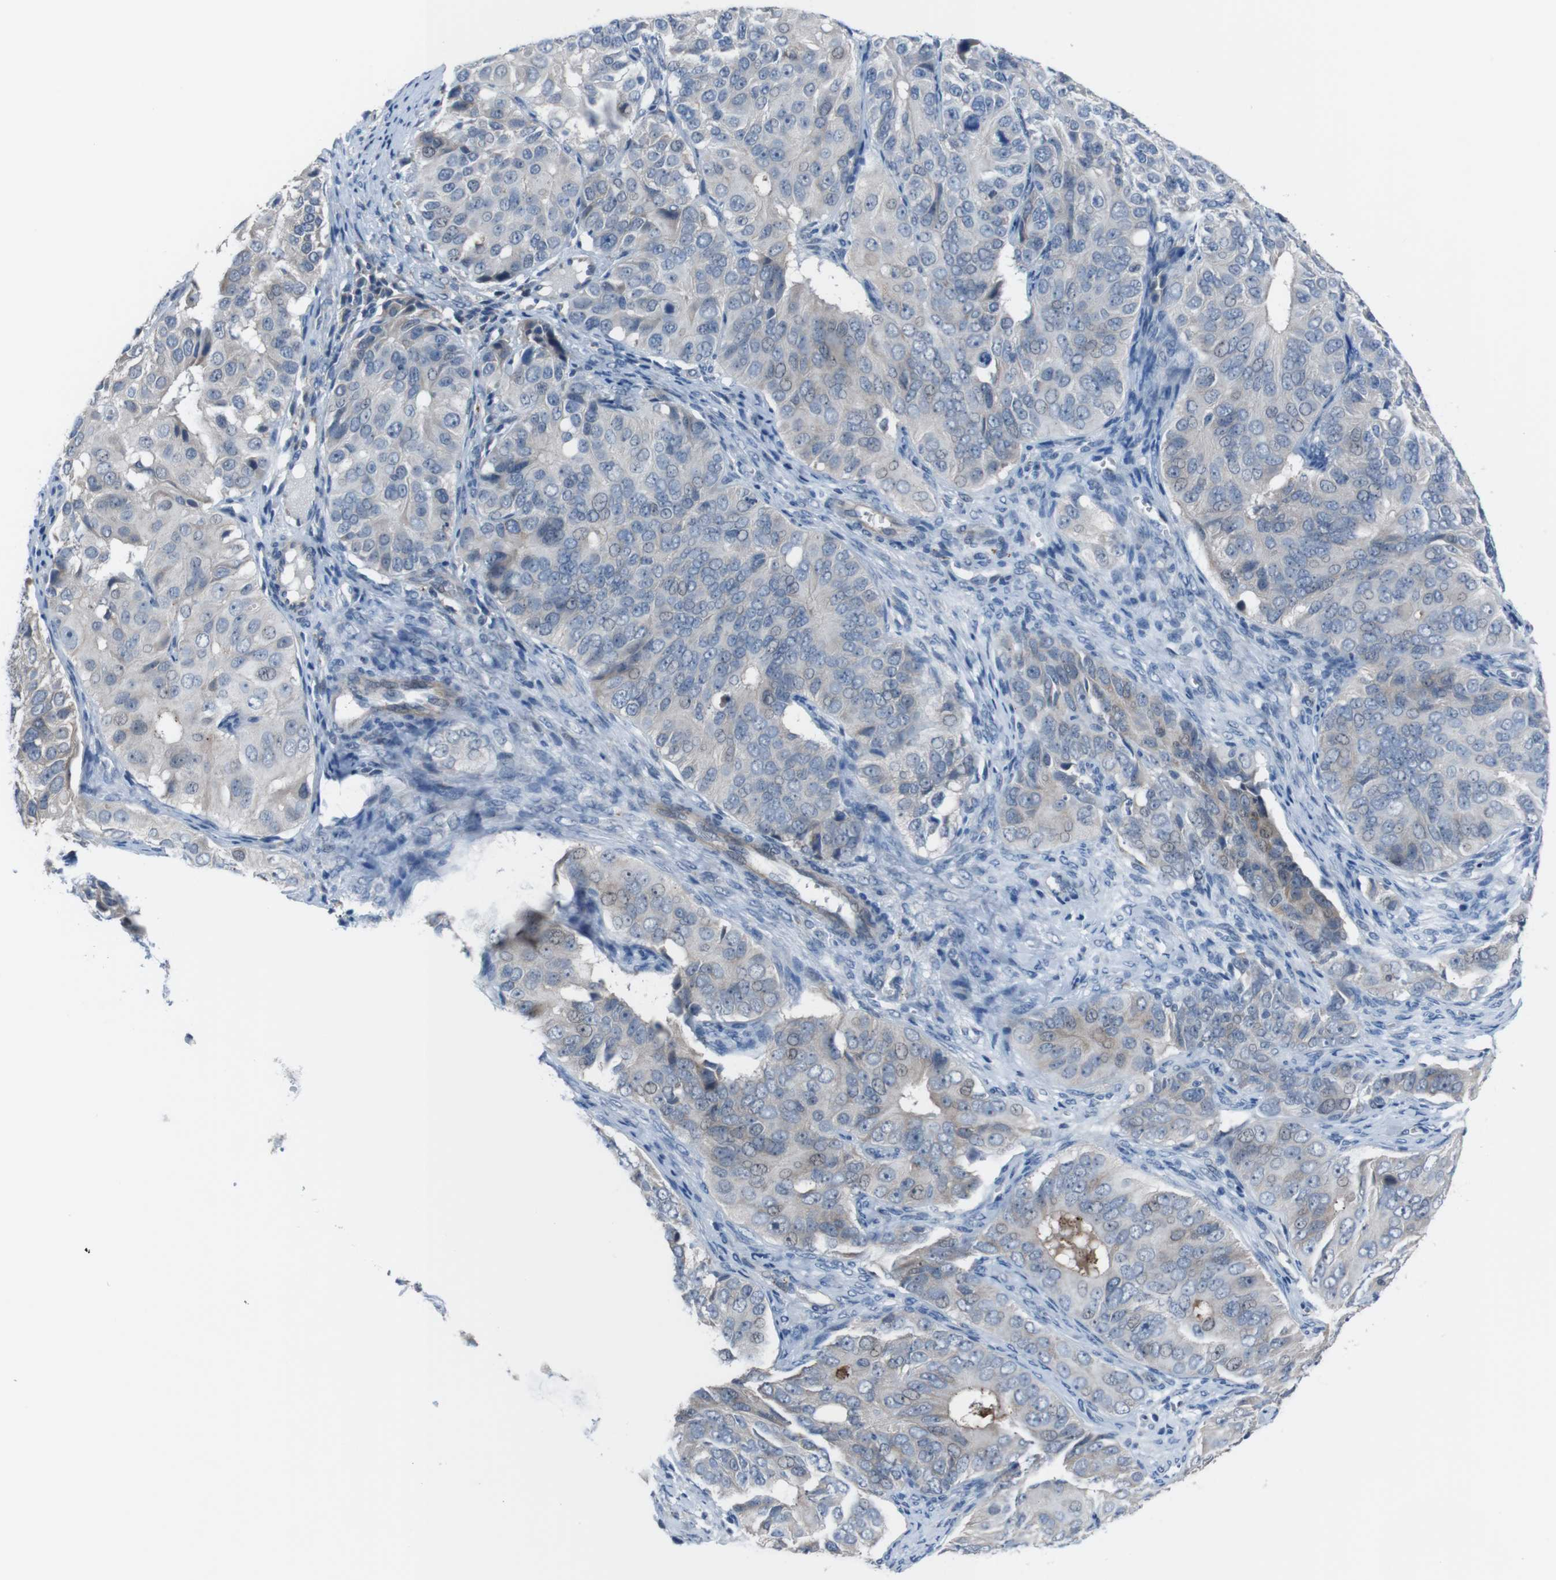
{"staining": {"intensity": "weak", "quantity": "<25%", "location": "cytoplasmic/membranous"}, "tissue": "ovarian cancer", "cell_type": "Tumor cells", "image_type": "cancer", "snomed": [{"axis": "morphology", "description": "Carcinoma, endometroid"}, {"axis": "topography", "description": "Ovary"}], "caption": "Immunohistochemical staining of ovarian endometroid carcinoma demonstrates no significant expression in tumor cells.", "gene": "CDH22", "patient": {"sex": "female", "age": 51}}